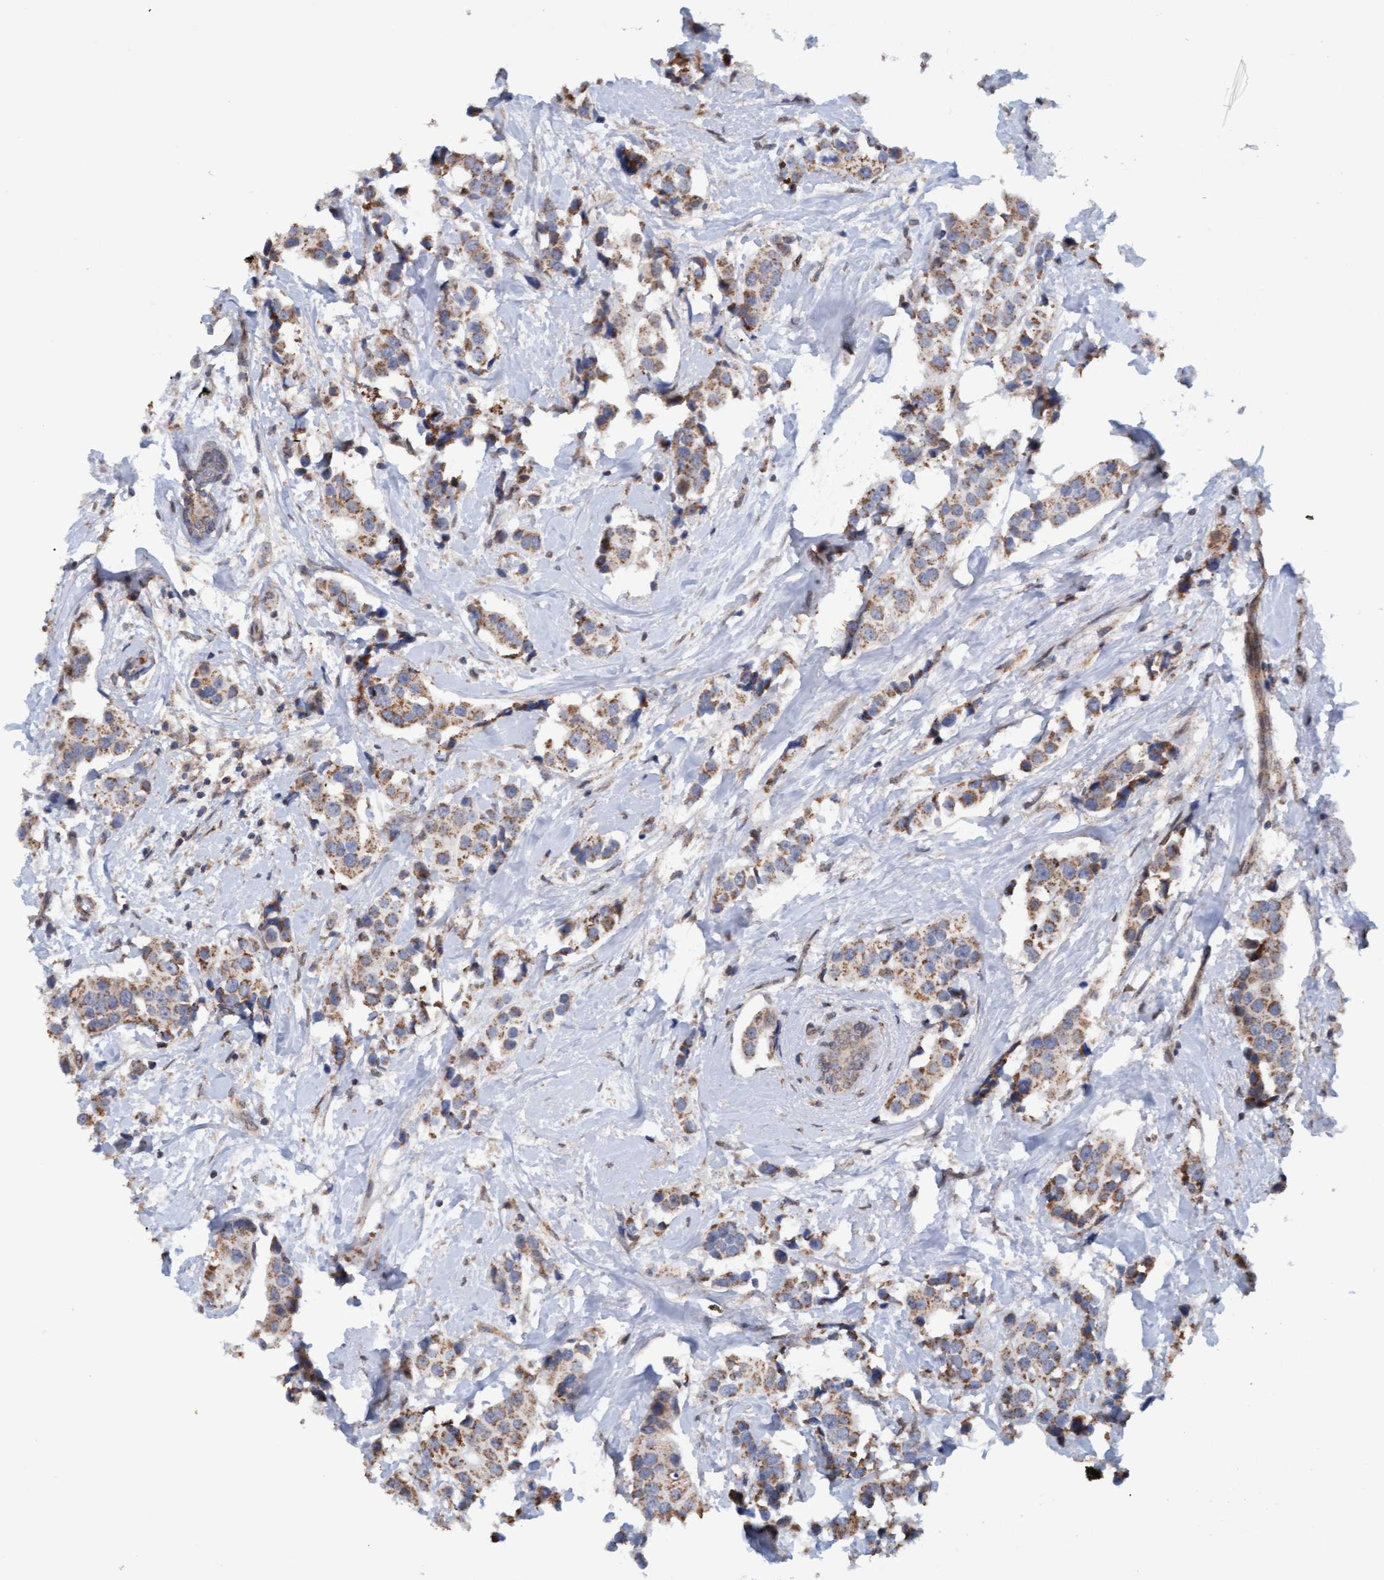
{"staining": {"intensity": "moderate", "quantity": ">75%", "location": "cytoplasmic/membranous"}, "tissue": "breast cancer", "cell_type": "Tumor cells", "image_type": "cancer", "snomed": [{"axis": "morphology", "description": "Normal tissue, NOS"}, {"axis": "morphology", "description": "Duct carcinoma"}, {"axis": "topography", "description": "Breast"}], "caption": "Breast infiltrating ductal carcinoma tissue reveals moderate cytoplasmic/membranous expression in approximately >75% of tumor cells, visualized by immunohistochemistry. (IHC, brightfield microscopy, high magnification).", "gene": "MGLL", "patient": {"sex": "female", "age": 39}}